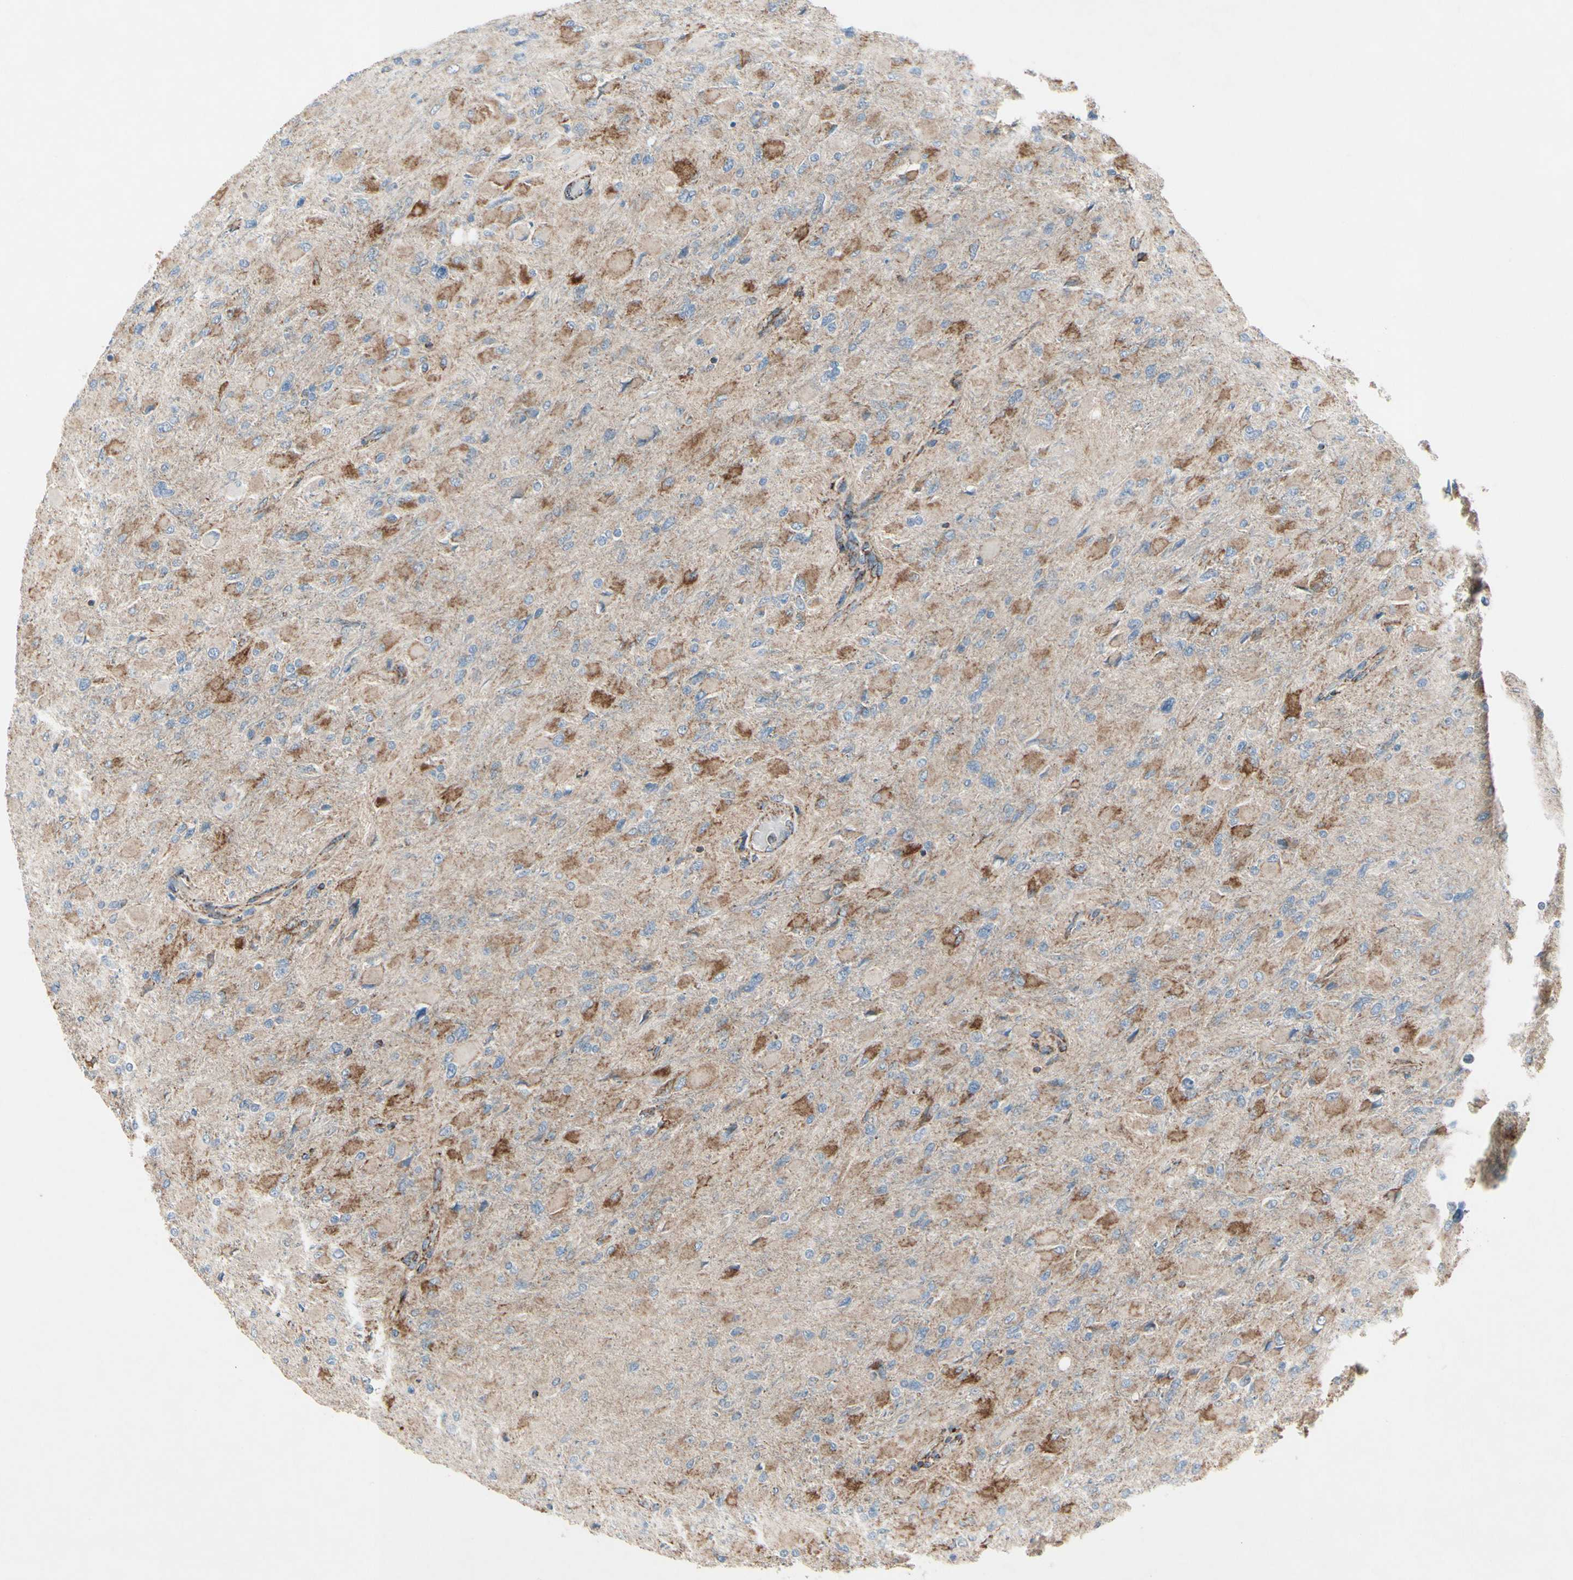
{"staining": {"intensity": "weak", "quantity": ">75%", "location": "cytoplasmic/membranous"}, "tissue": "glioma", "cell_type": "Tumor cells", "image_type": "cancer", "snomed": [{"axis": "morphology", "description": "Glioma, malignant, High grade"}, {"axis": "topography", "description": "Cerebral cortex"}], "caption": "The immunohistochemical stain highlights weak cytoplasmic/membranous staining in tumor cells of malignant glioma (high-grade) tissue.", "gene": "CPT1A", "patient": {"sex": "female", "age": 36}}